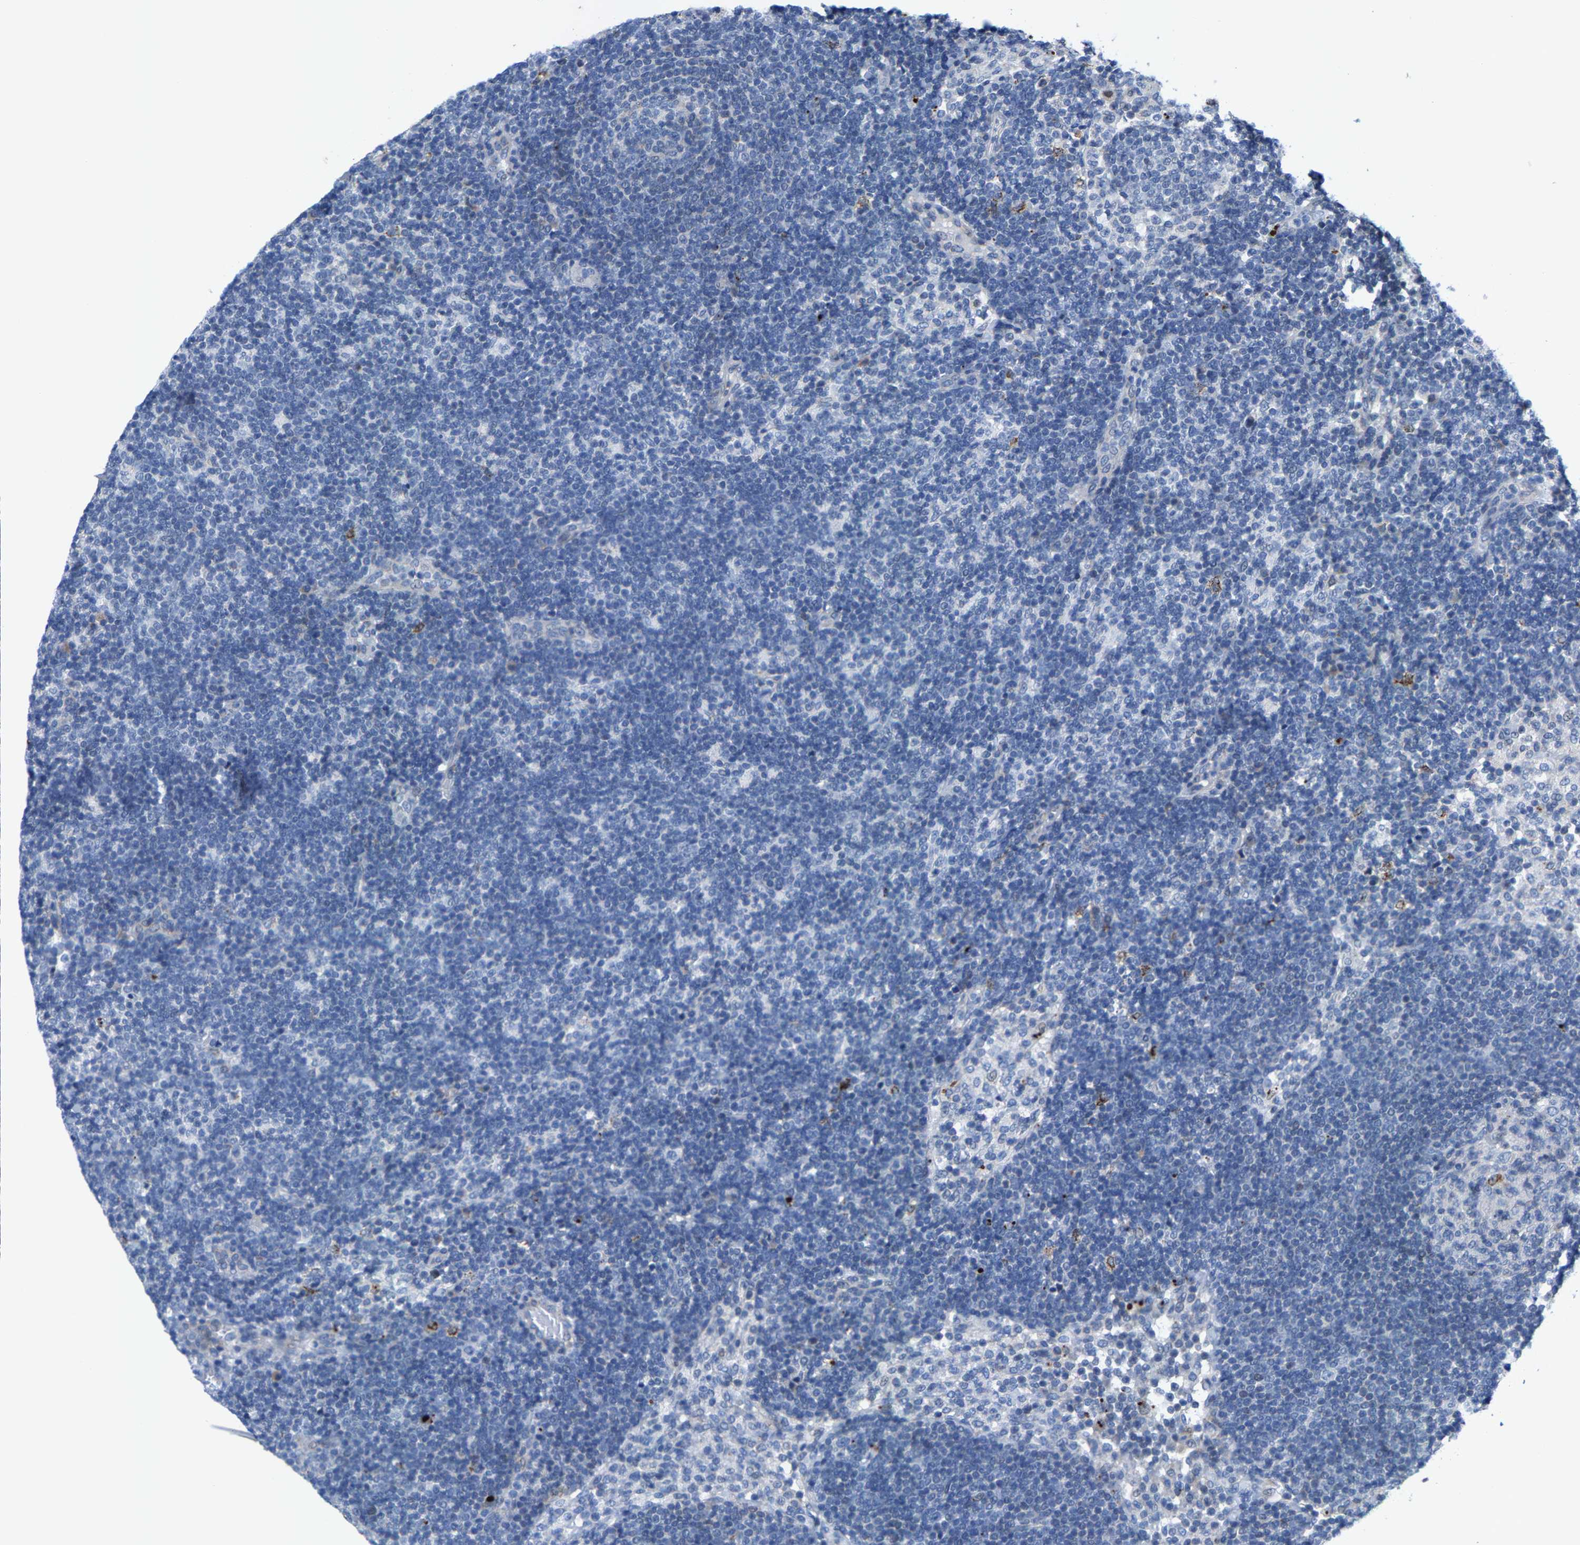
{"staining": {"intensity": "negative", "quantity": "none", "location": "none"}, "tissue": "lymph node", "cell_type": "Germinal center cells", "image_type": "normal", "snomed": [{"axis": "morphology", "description": "Normal tissue, NOS"}, {"axis": "morphology", "description": "Carcinoid, malignant, NOS"}, {"axis": "topography", "description": "Lymph node"}], "caption": "High magnification brightfield microscopy of normal lymph node stained with DAB (3,3'-diaminobenzidine) (brown) and counterstained with hematoxylin (blue): germinal center cells show no significant staining.", "gene": "KLHL1", "patient": {"sex": "male", "age": 47}}